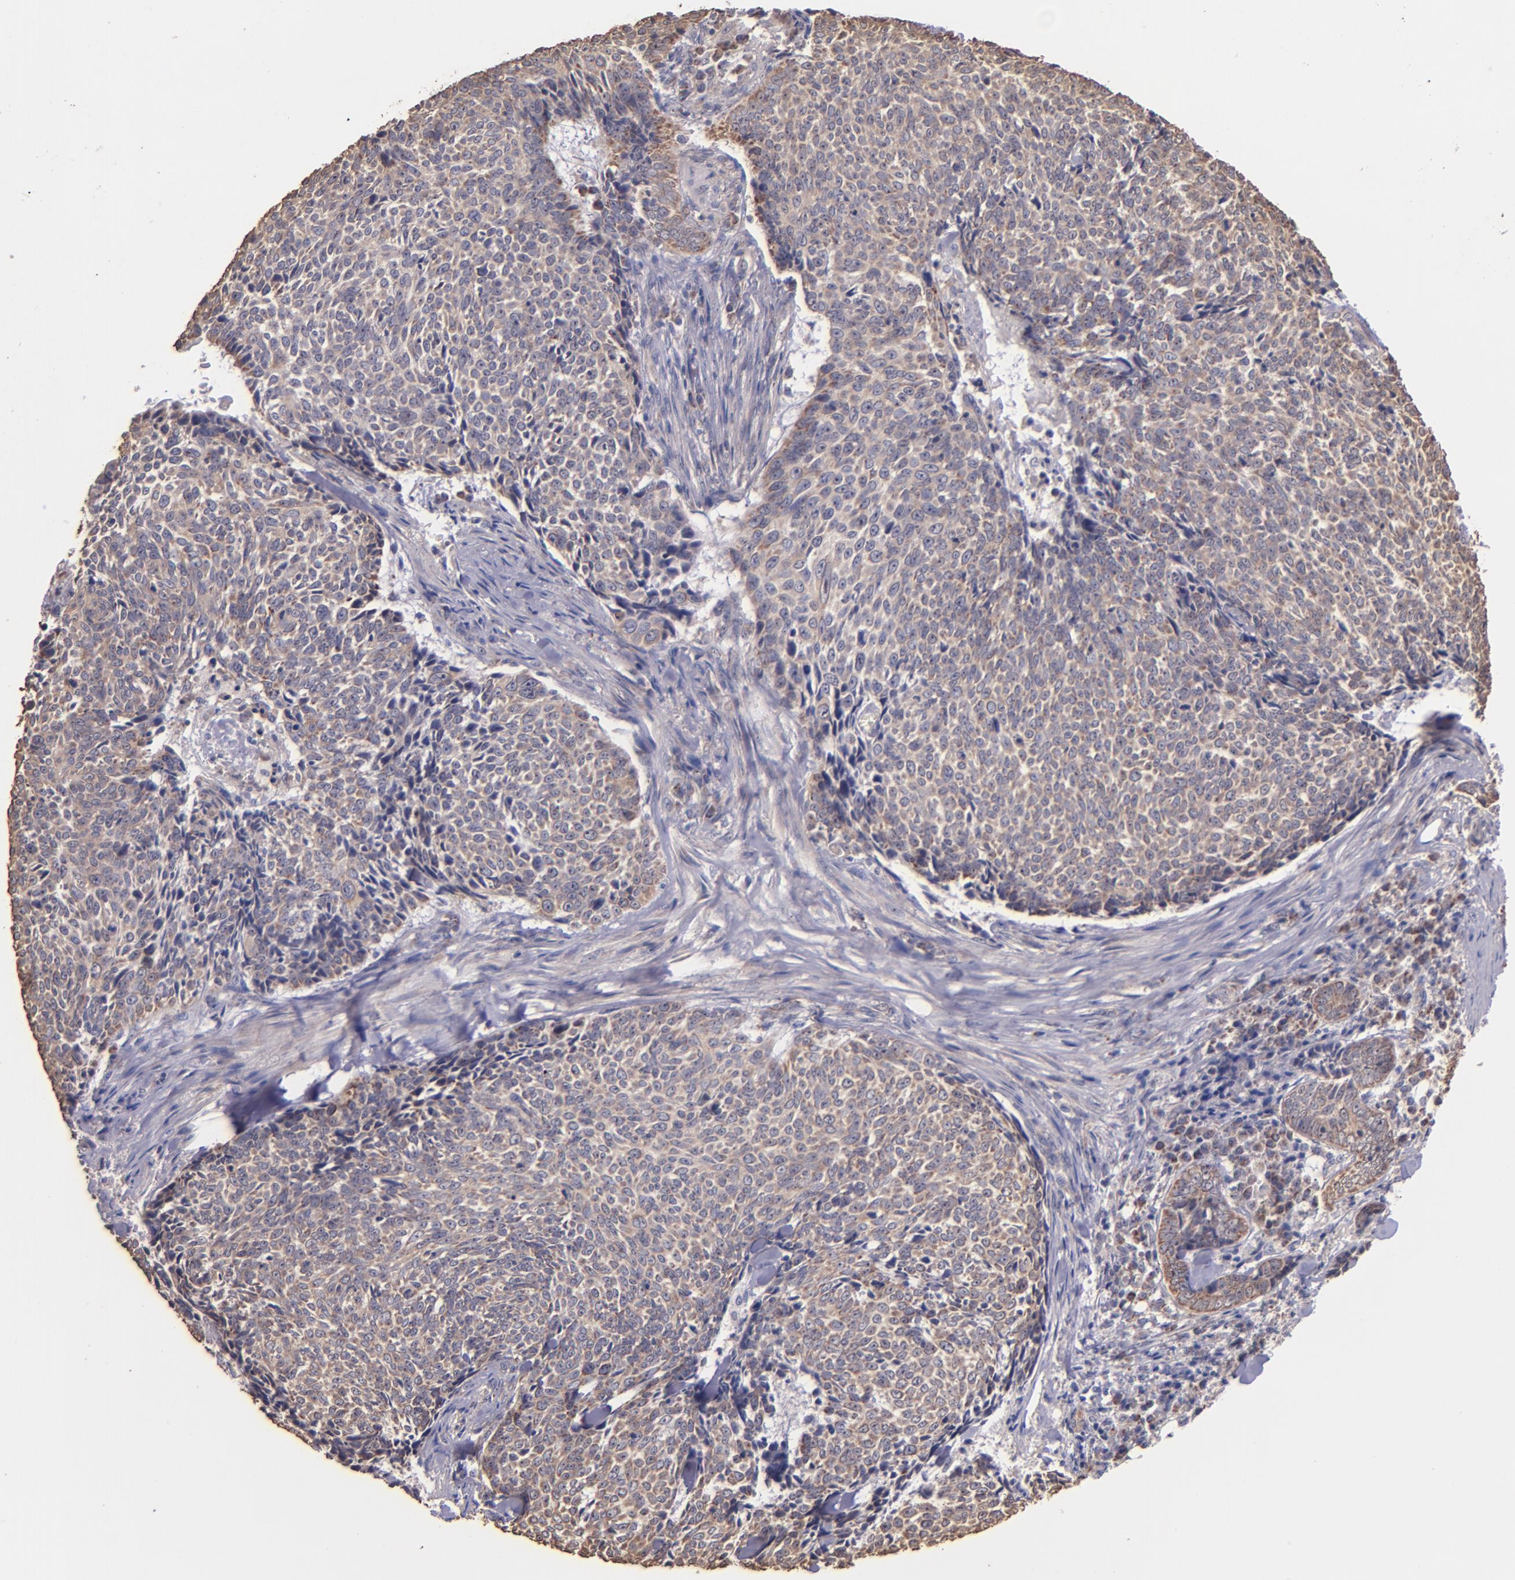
{"staining": {"intensity": "weak", "quantity": ">75%", "location": "cytoplasmic/membranous"}, "tissue": "skin cancer", "cell_type": "Tumor cells", "image_type": "cancer", "snomed": [{"axis": "morphology", "description": "Basal cell carcinoma"}, {"axis": "topography", "description": "Skin"}], "caption": "Human basal cell carcinoma (skin) stained with a protein marker displays weak staining in tumor cells.", "gene": "SHC1", "patient": {"sex": "female", "age": 89}}